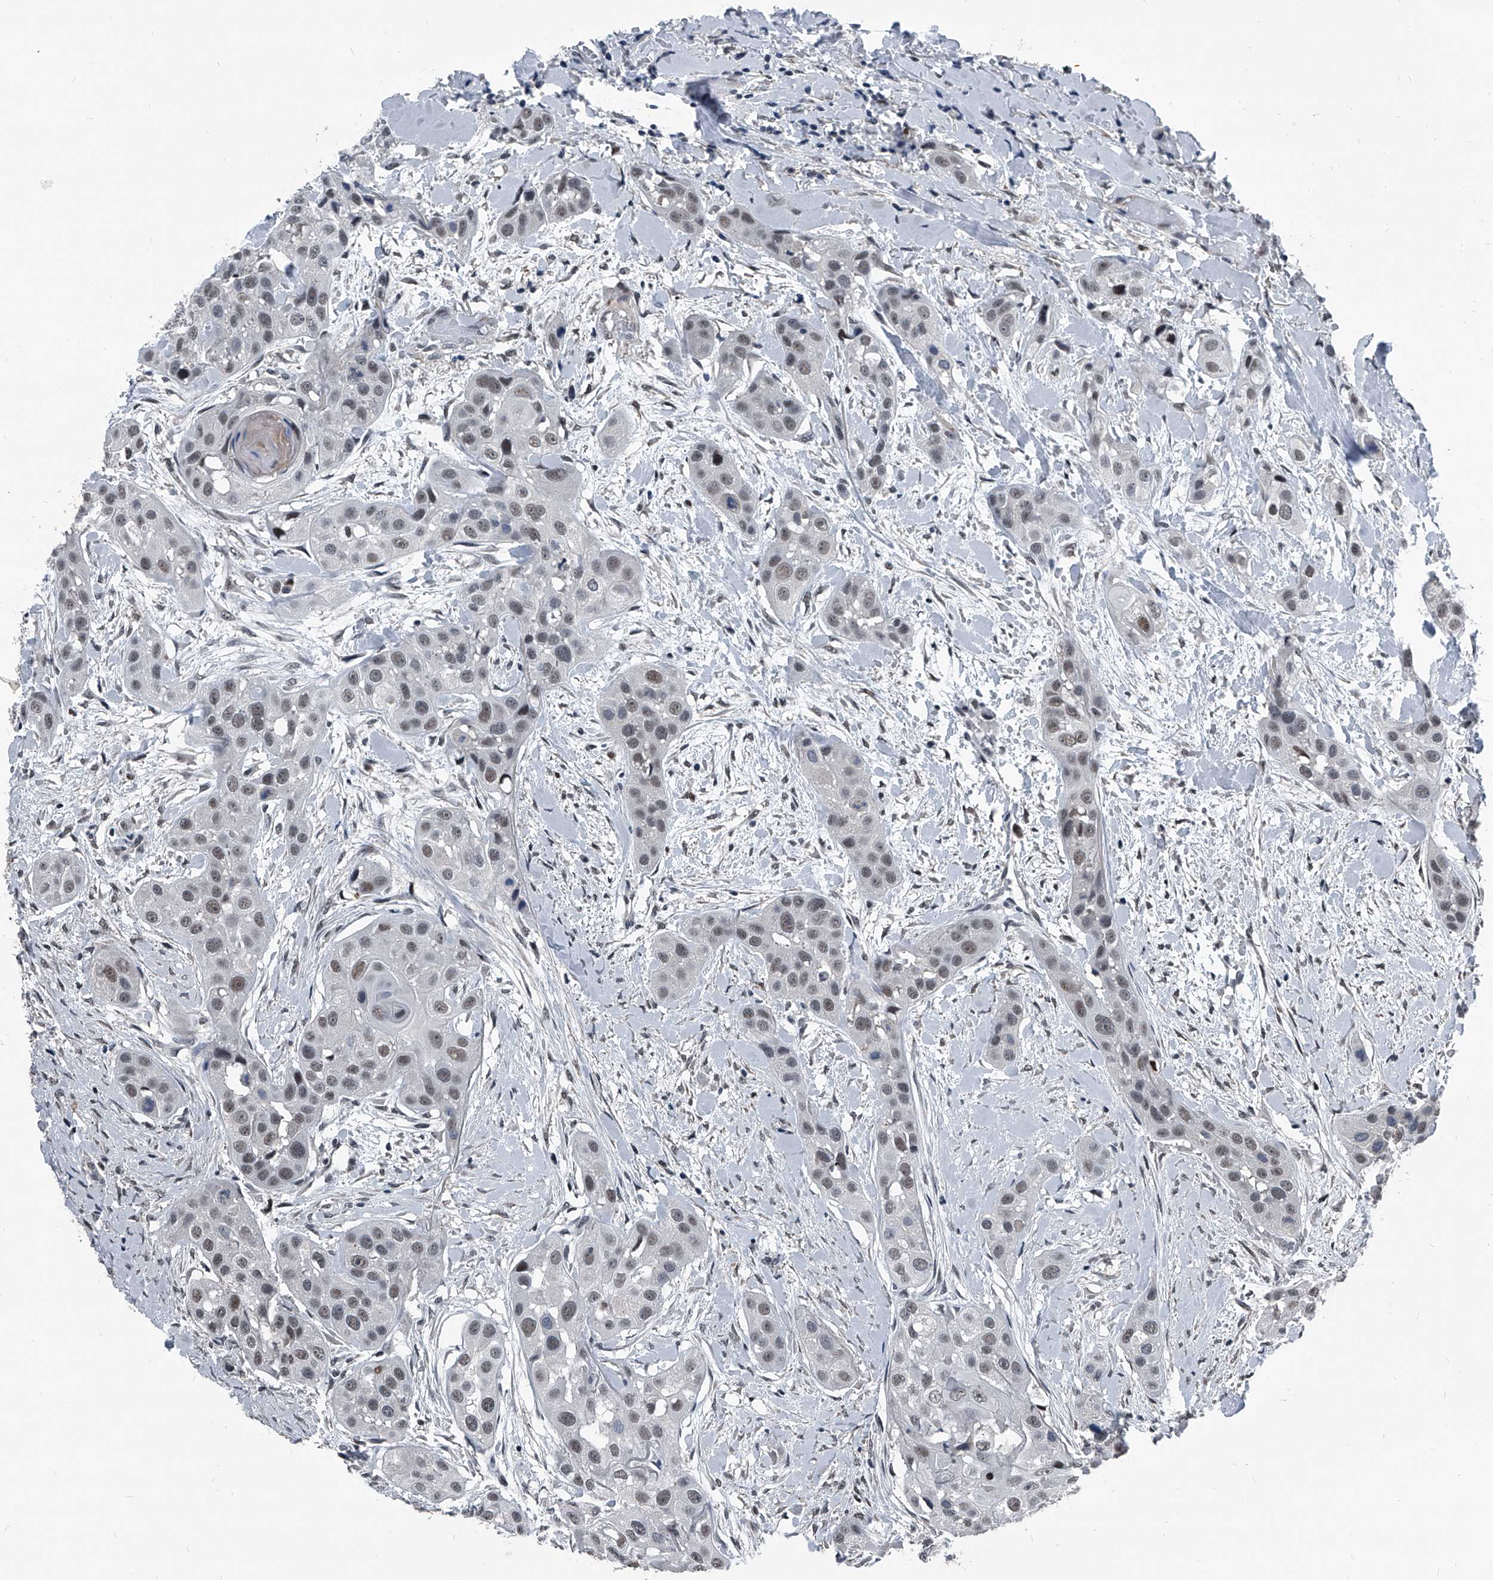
{"staining": {"intensity": "weak", "quantity": ">75%", "location": "nuclear"}, "tissue": "head and neck cancer", "cell_type": "Tumor cells", "image_type": "cancer", "snomed": [{"axis": "morphology", "description": "Normal tissue, NOS"}, {"axis": "morphology", "description": "Squamous cell carcinoma, NOS"}, {"axis": "topography", "description": "Skeletal muscle"}, {"axis": "topography", "description": "Head-Neck"}], "caption": "A histopathology image of human head and neck cancer (squamous cell carcinoma) stained for a protein exhibits weak nuclear brown staining in tumor cells.", "gene": "MEN1", "patient": {"sex": "male", "age": 51}}